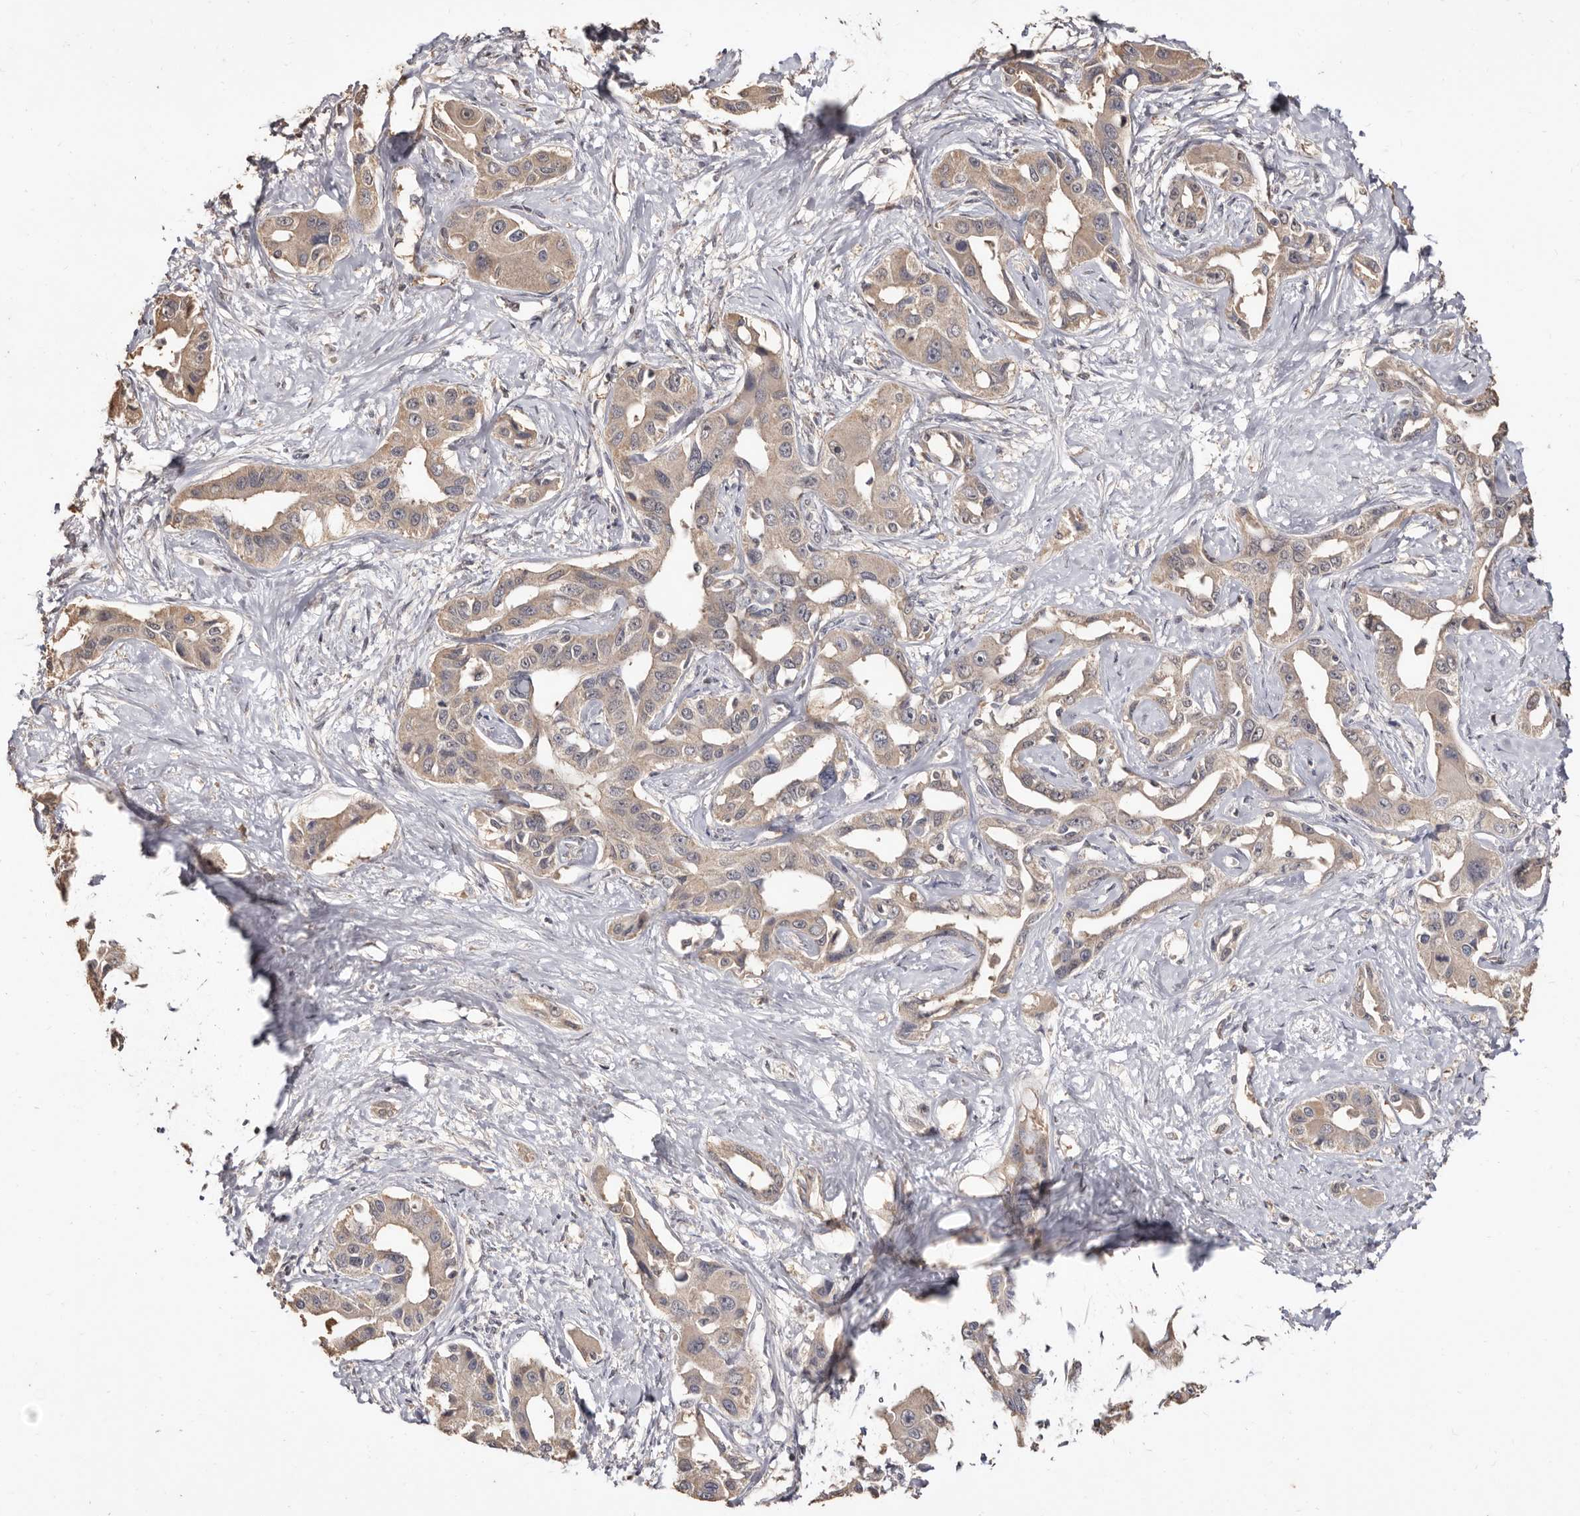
{"staining": {"intensity": "weak", "quantity": "25%-75%", "location": "cytoplasmic/membranous"}, "tissue": "liver cancer", "cell_type": "Tumor cells", "image_type": "cancer", "snomed": [{"axis": "morphology", "description": "Cholangiocarcinoma"}, {"axis": "topography", "description": "Liver"}], "caption": "A brown stain highlights weak cytoplasmic/membranous expression of a protein in human liver cancer tumor cells. The staining was performed using DAB, with brown indicating positive protein expression. Nuclei are stained blue with hematoxylin.", "gene": "INAVA", "patient": {"sex": "male", "age": 59}}